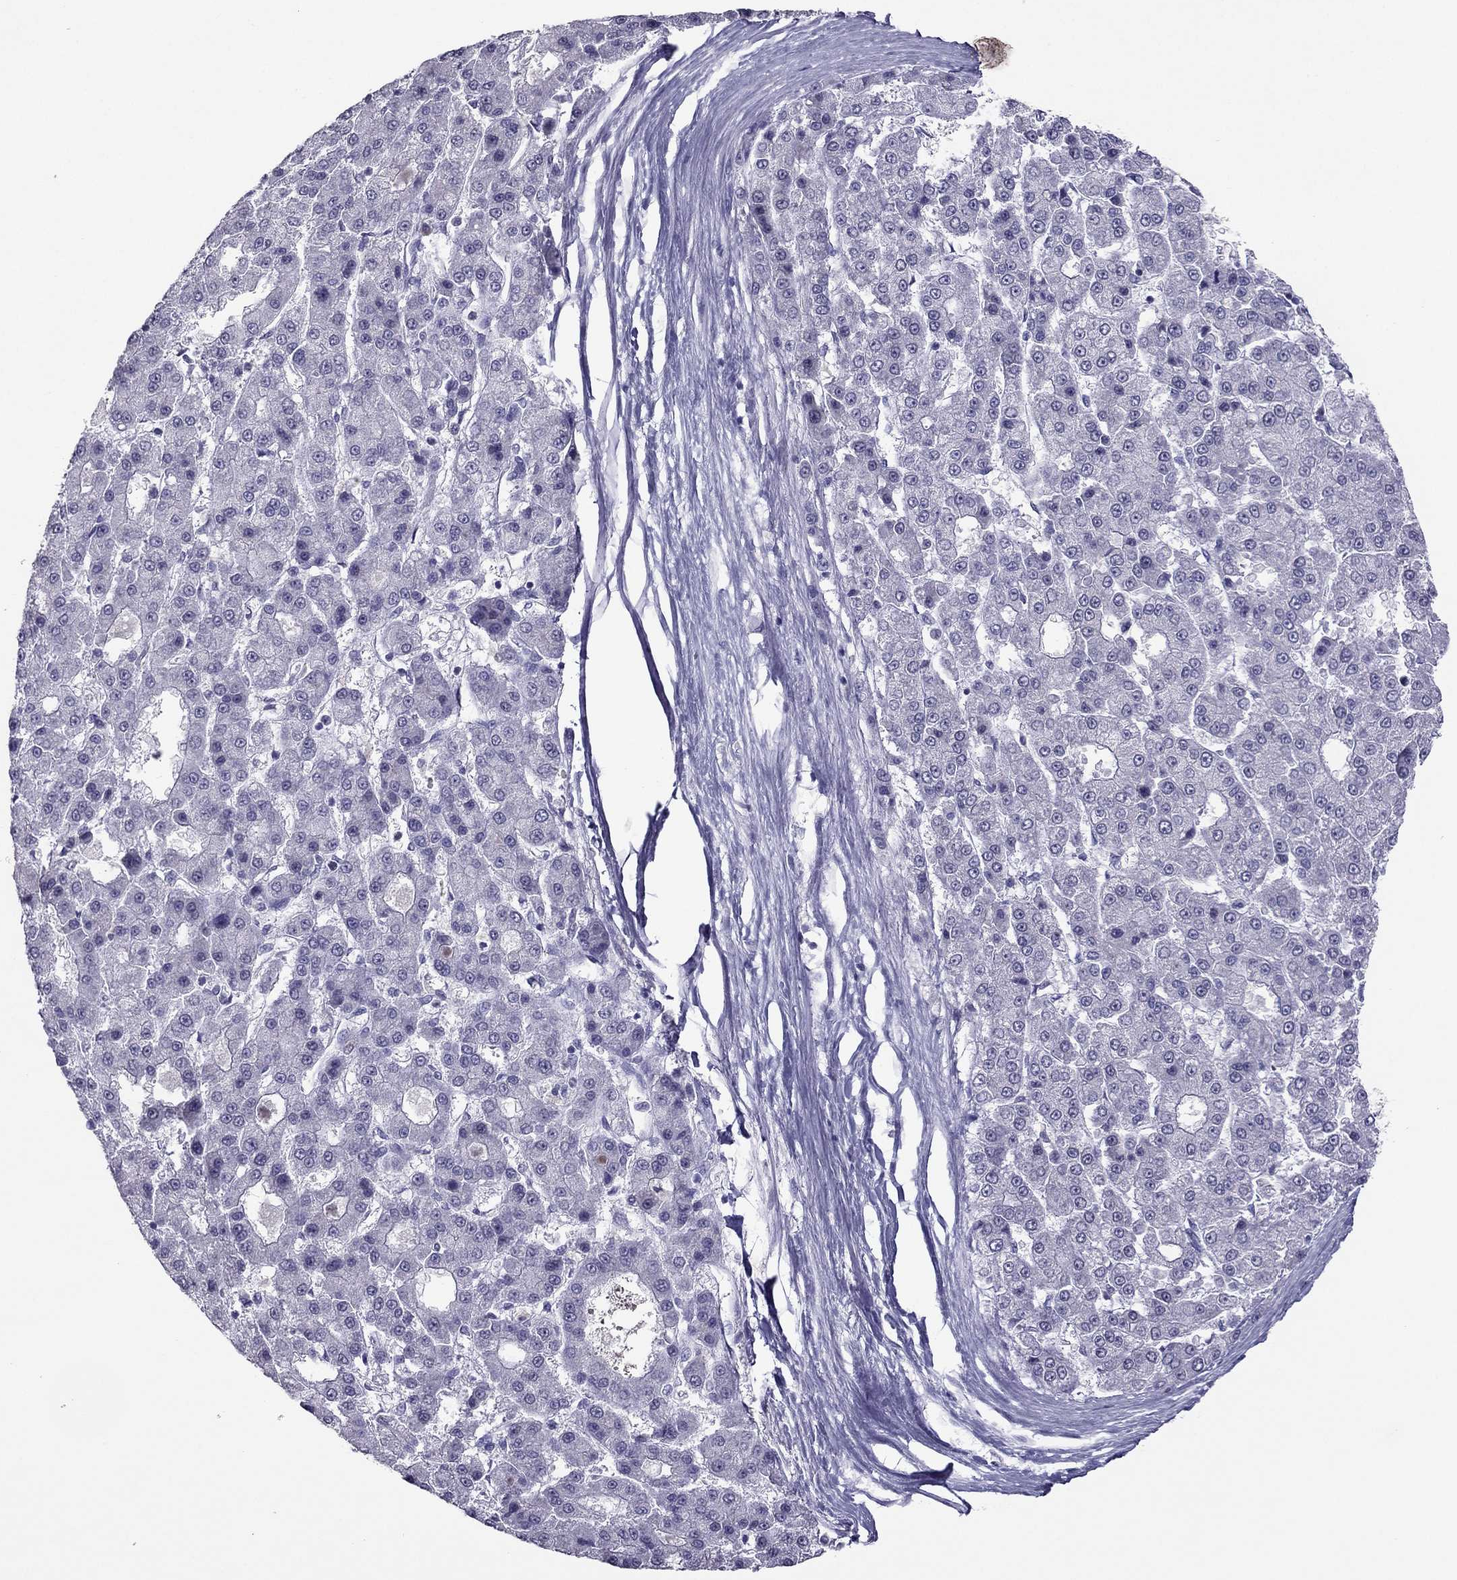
{"staining": {"intensity": "negative", "quantity": "none", "location": "none"}, "tissue": "liver cancer", "cell_type": "Tumor cells", "image_type": "cancer", "snomed": [{"axis": "morphology", "description": "Carcinoma, Hepatocellular, NOS"}, {"axis": "topography", "description": "Liver"}], "caption": "DAB immunohistochemical staining of human hepatocellular carcinoma (liver) shows no significant staining in tumor cells.", "gene": "RGS8", "patient": {"sex": "male", "age": 70}}